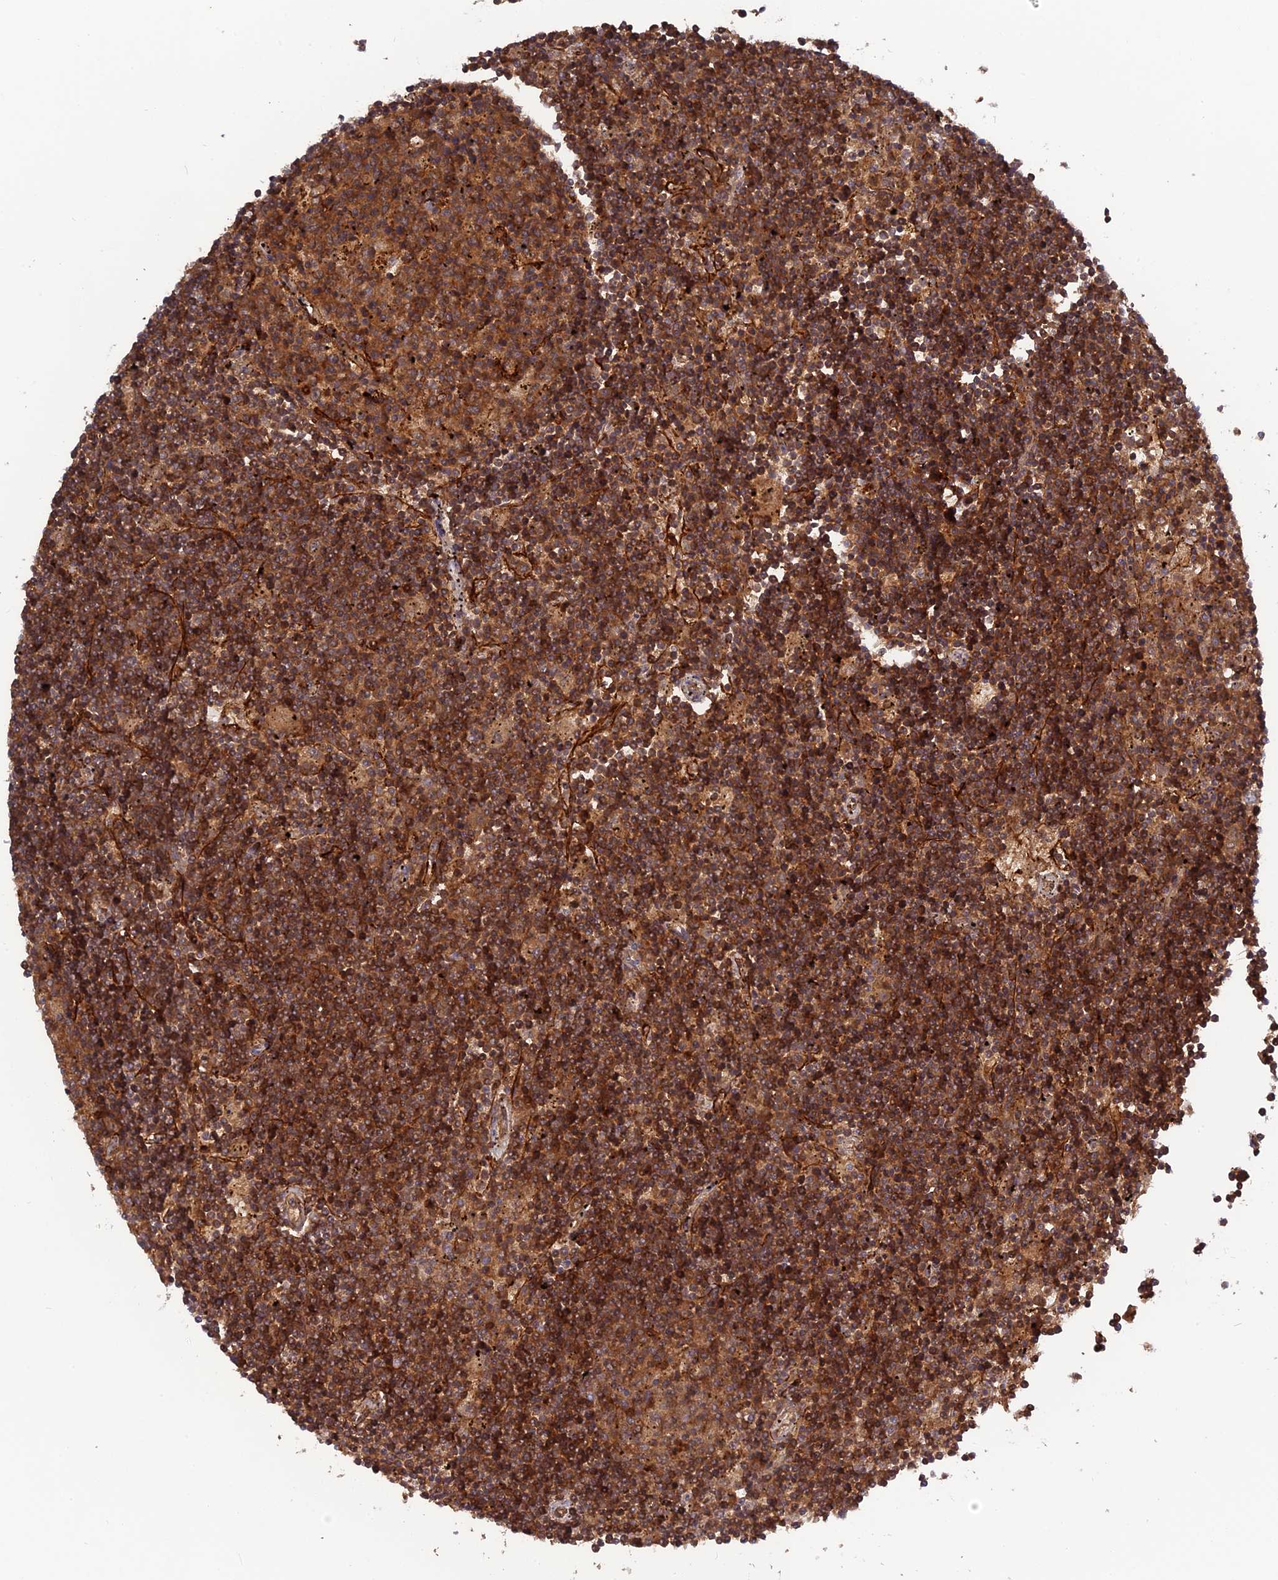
{"staining": {"intensity": "strong", "quantity": ">75%", "location": "cytoplasmic/membranous"}, "tissue": "lymphoma", "cell_type": "Tumor cells", "image_type": "cancer", "snomed": [{"axis": "morphology", "description": "Malignant lymphoma, non-Hodgkin's type, Low grade"}, {"axis": "topography", "description": "Spleen"}], "caption": "Immunohistochemical staining of human malignant lymphoma, non-Hodgkin's type (low-grade) shows strong cytoplasmic/membranous protein positivity in about >75% of tumor cells.", "gene": "RPIA", "patient": {"sex": "male", "age": 76}}